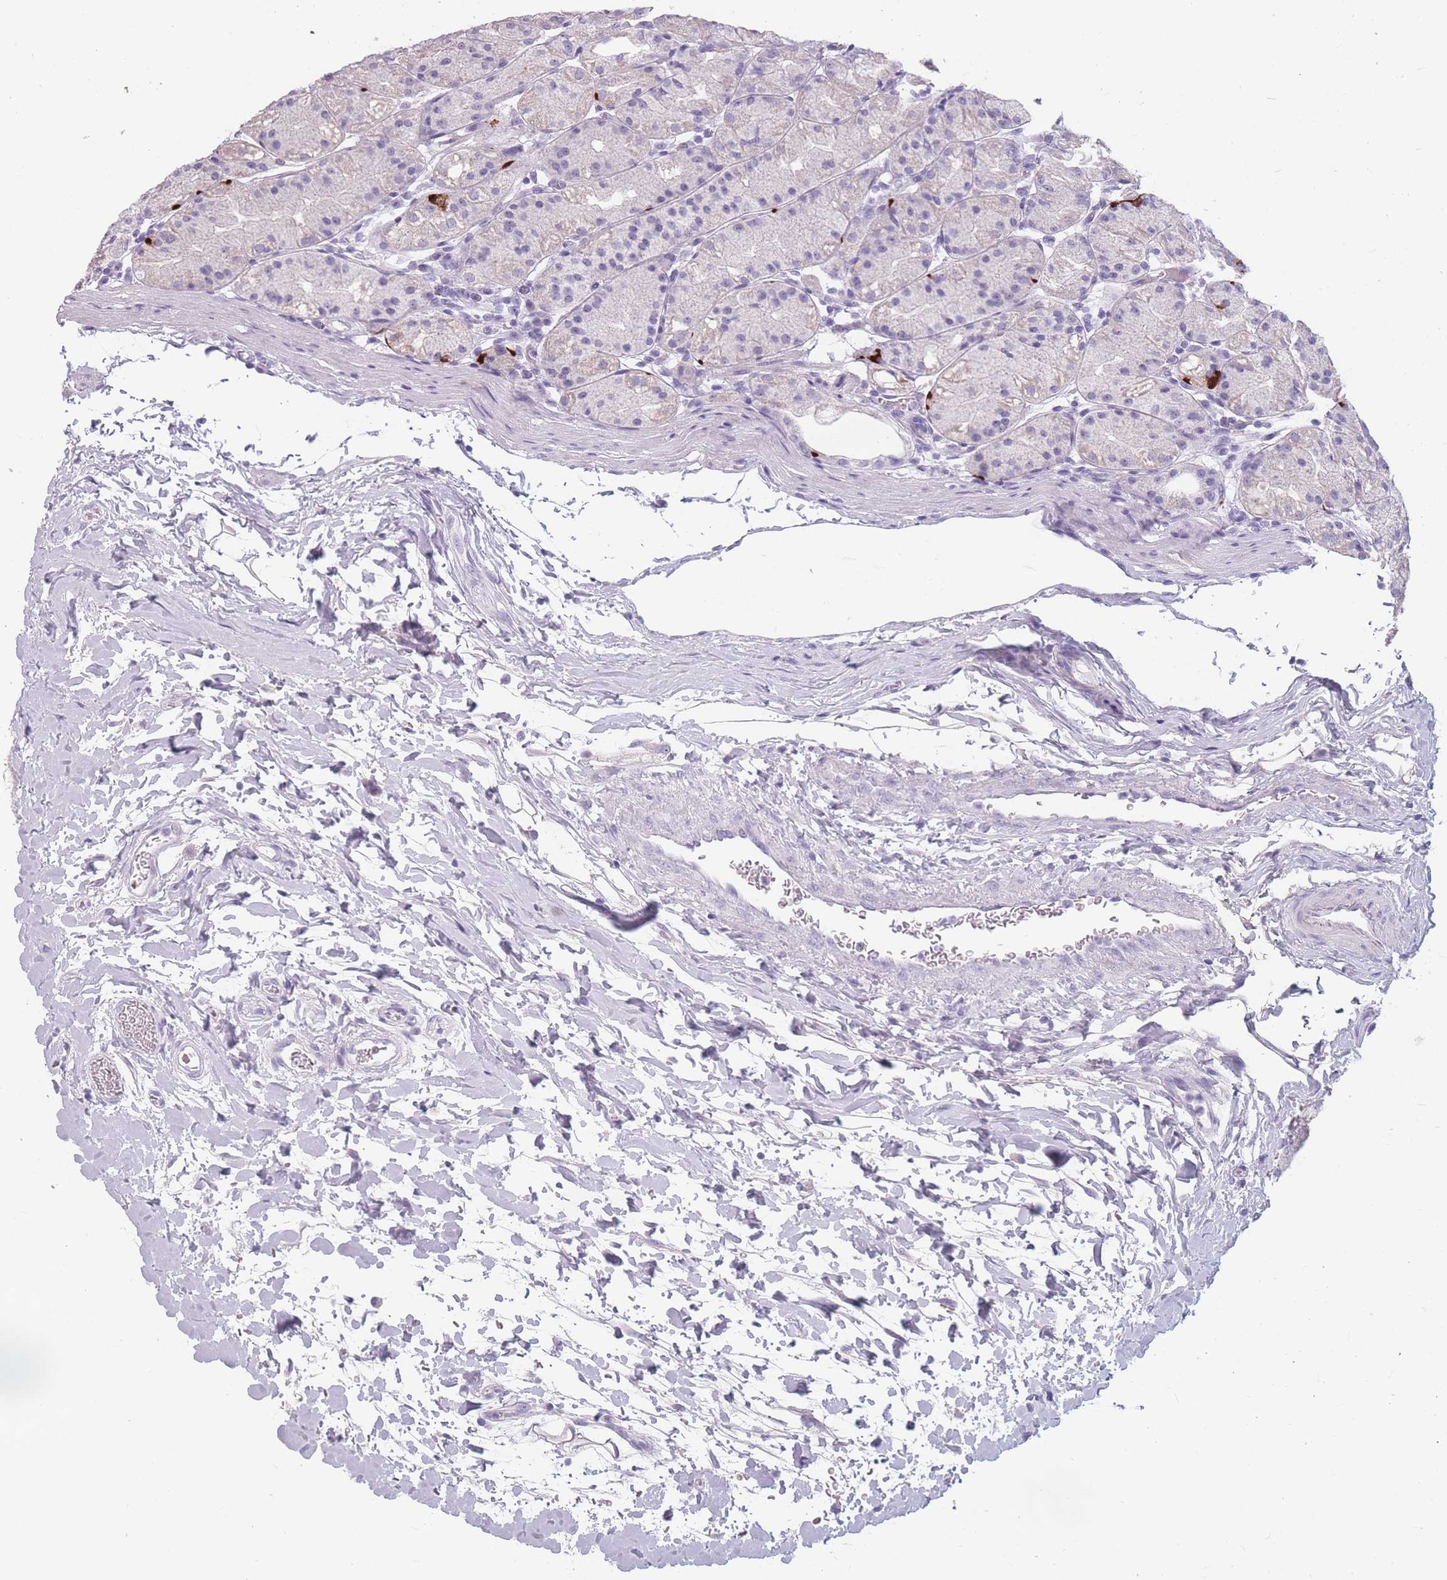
{"staining": {"intensity": "strong", "quantity": "<25%", "location": "cytoplasmic/membranous"}, "tissue": "stomach", "cell_type": "Glandular cells", "image_type": "normal", "snomed": [{"axis": "morphology", "description": "Normal tissue, NOS"}, {"axis": "topography", "description": "Stomach, upper"}], "caption": "Stomach stained with a brown dye reveals strong cytoplasmic/membranous positive positivity in approximately <25% of glandular cells.", "gene": "CCNO", "patient": {"sex": "male", "age": 48}}